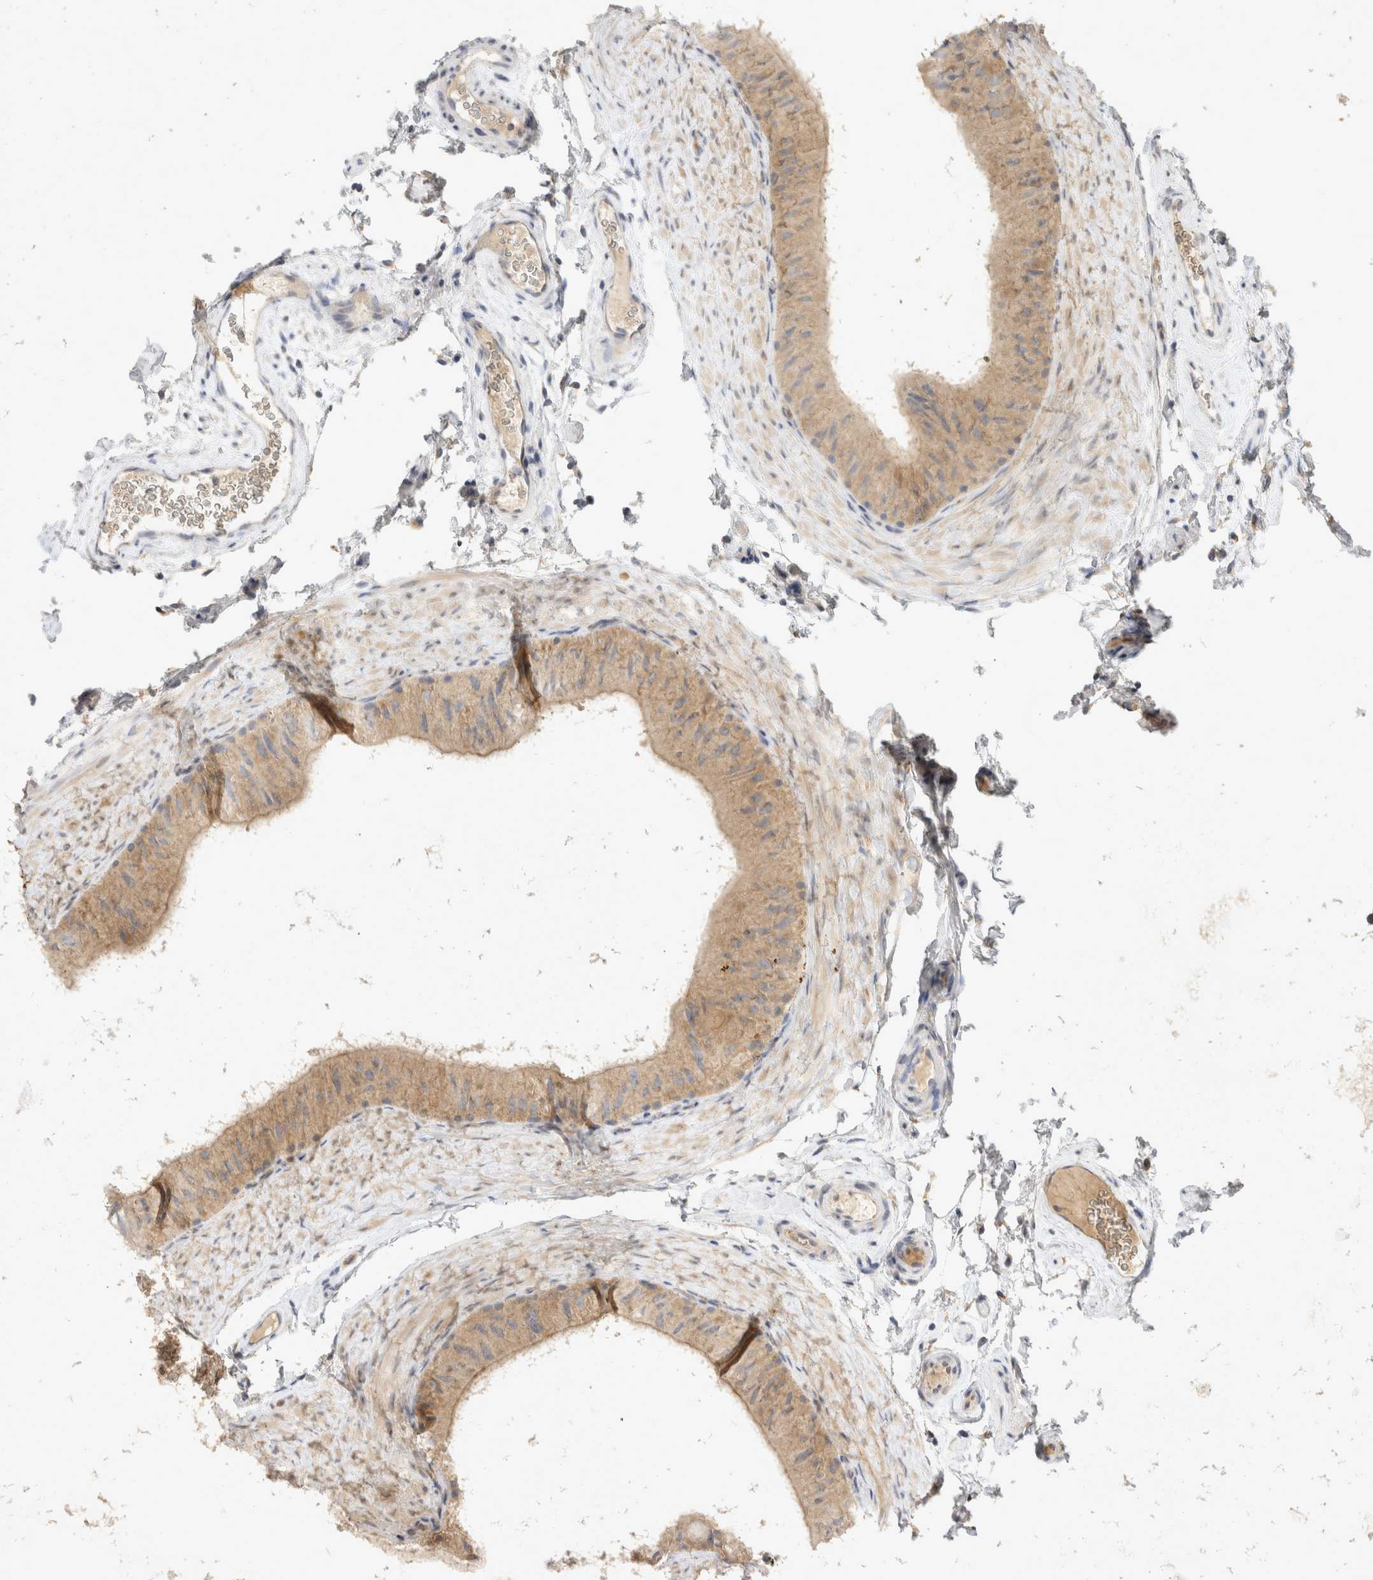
{"staining": {"intensity": "weak", "quantity": ">75%", "location": "cytoplasmic/membranous"}, "tissue": "epididymis", "cell_type": "Glandular cells", "image_type": "normal", "snomed": [{"axis": "morphology", "description": "Normal tissue, NOS"}, {"axis": "topography", "description": "Epididymis"}], "caption": "Immunohistochemical staining of benign human epididymis displays low levels of weak cytoplasmic/membranous staining in approximately >75% of glandular cells. (brown staining indicates protein expression, while blue staining denotes nuclei).", "gene": "EIF4G3", "patient": {"sex": "male", "age": 49}}